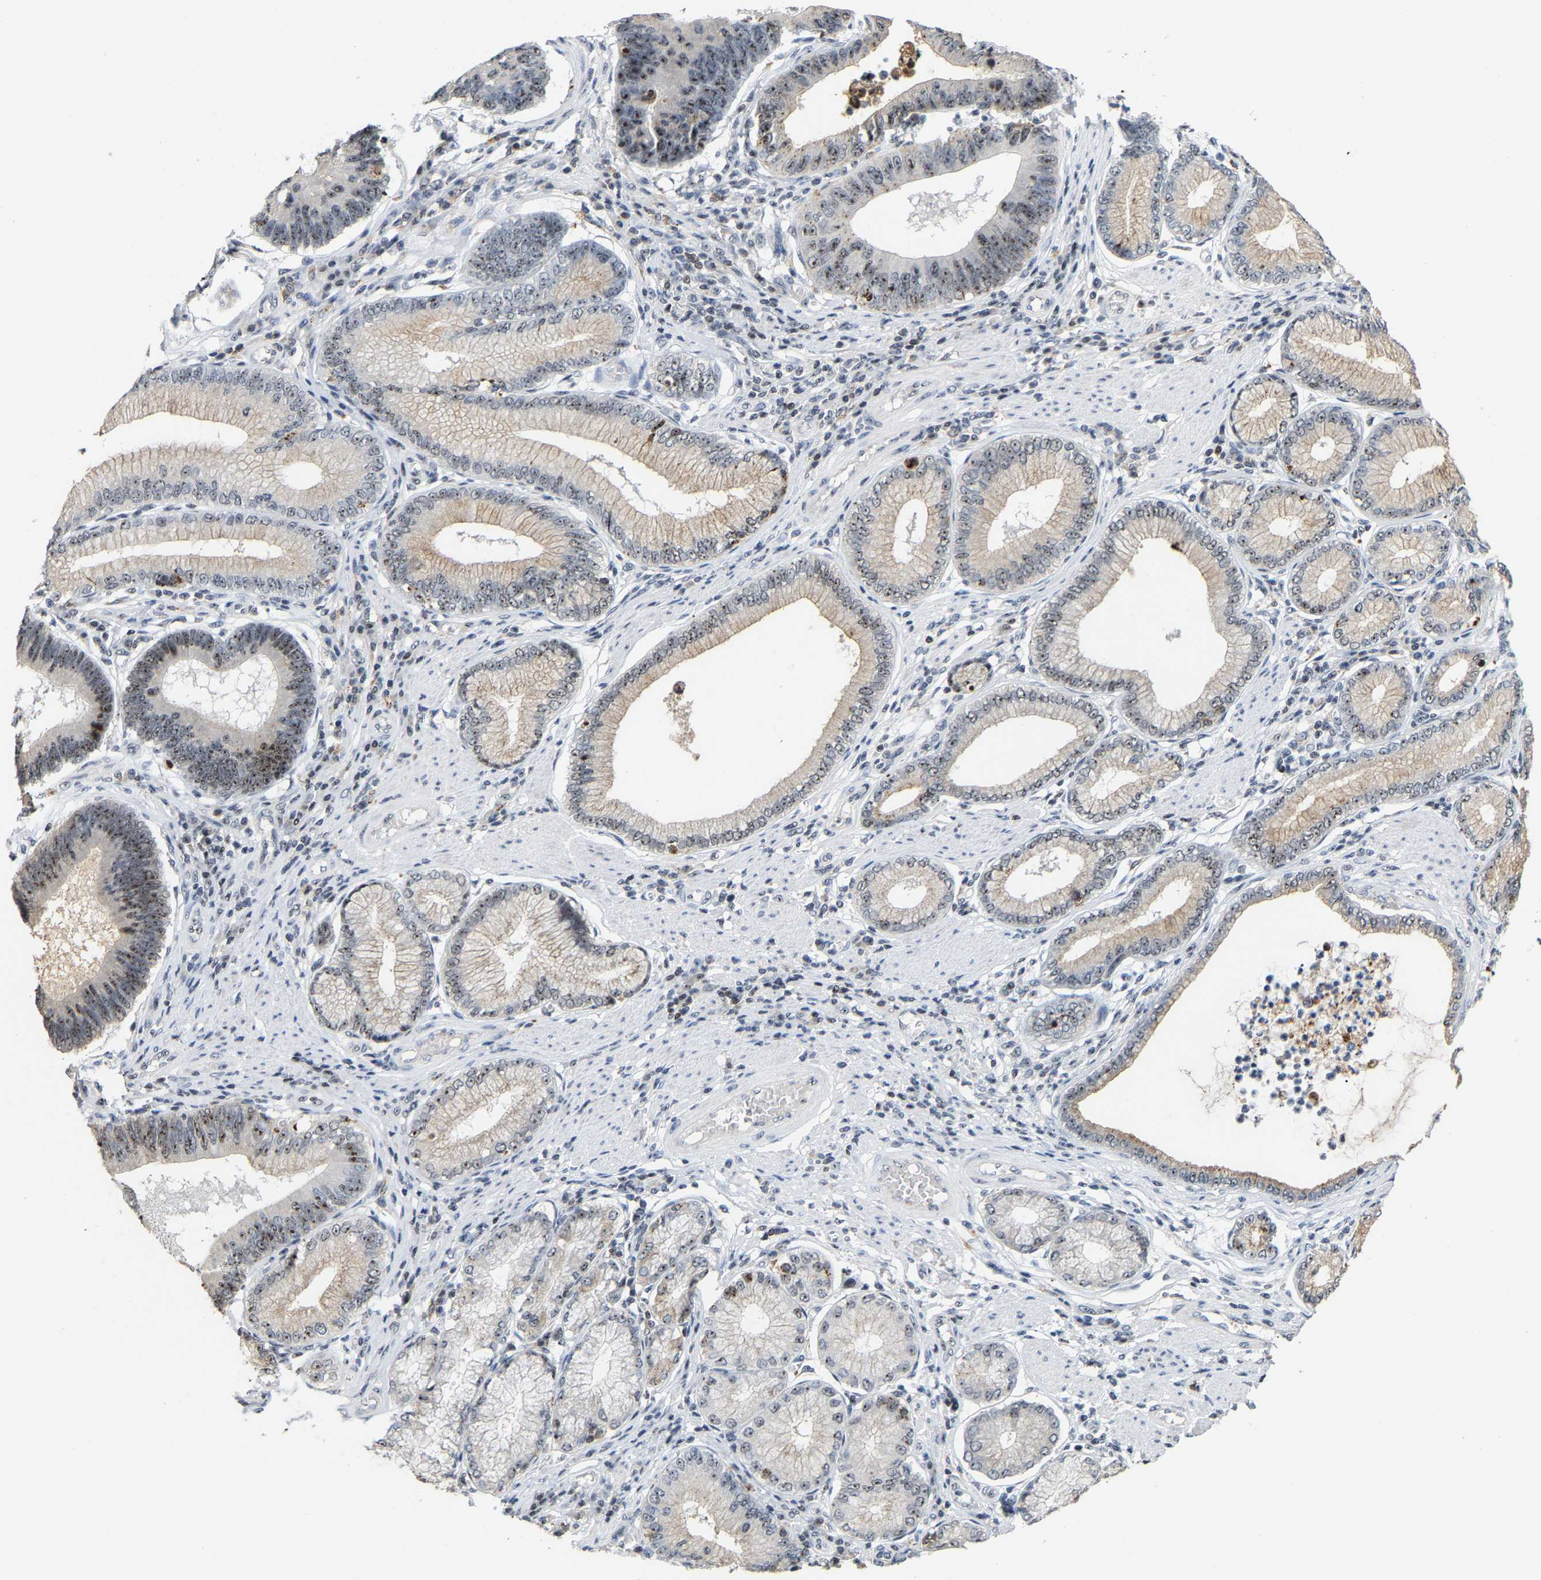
{"staining": {"intensity": "strong", "quantity": ">75%", "location": "nuclear"}, "tissue": "stomach cancer", "cell_type": "Tumor cells", "image_type": "cancer", "snomed": [{"axis": "morphology", "description": "Adenocarcinoma, NOS"}, {"axis": "topography", "description": "Stomach"}], "caption": "Strong nuclear expression for a protein is seen in about >75% of tumor cells of stomach adenocarcinoma using immunohistochemistry (IHC).", "gene": "NOP58", "patient": {"sex": "male", "age": 59}}